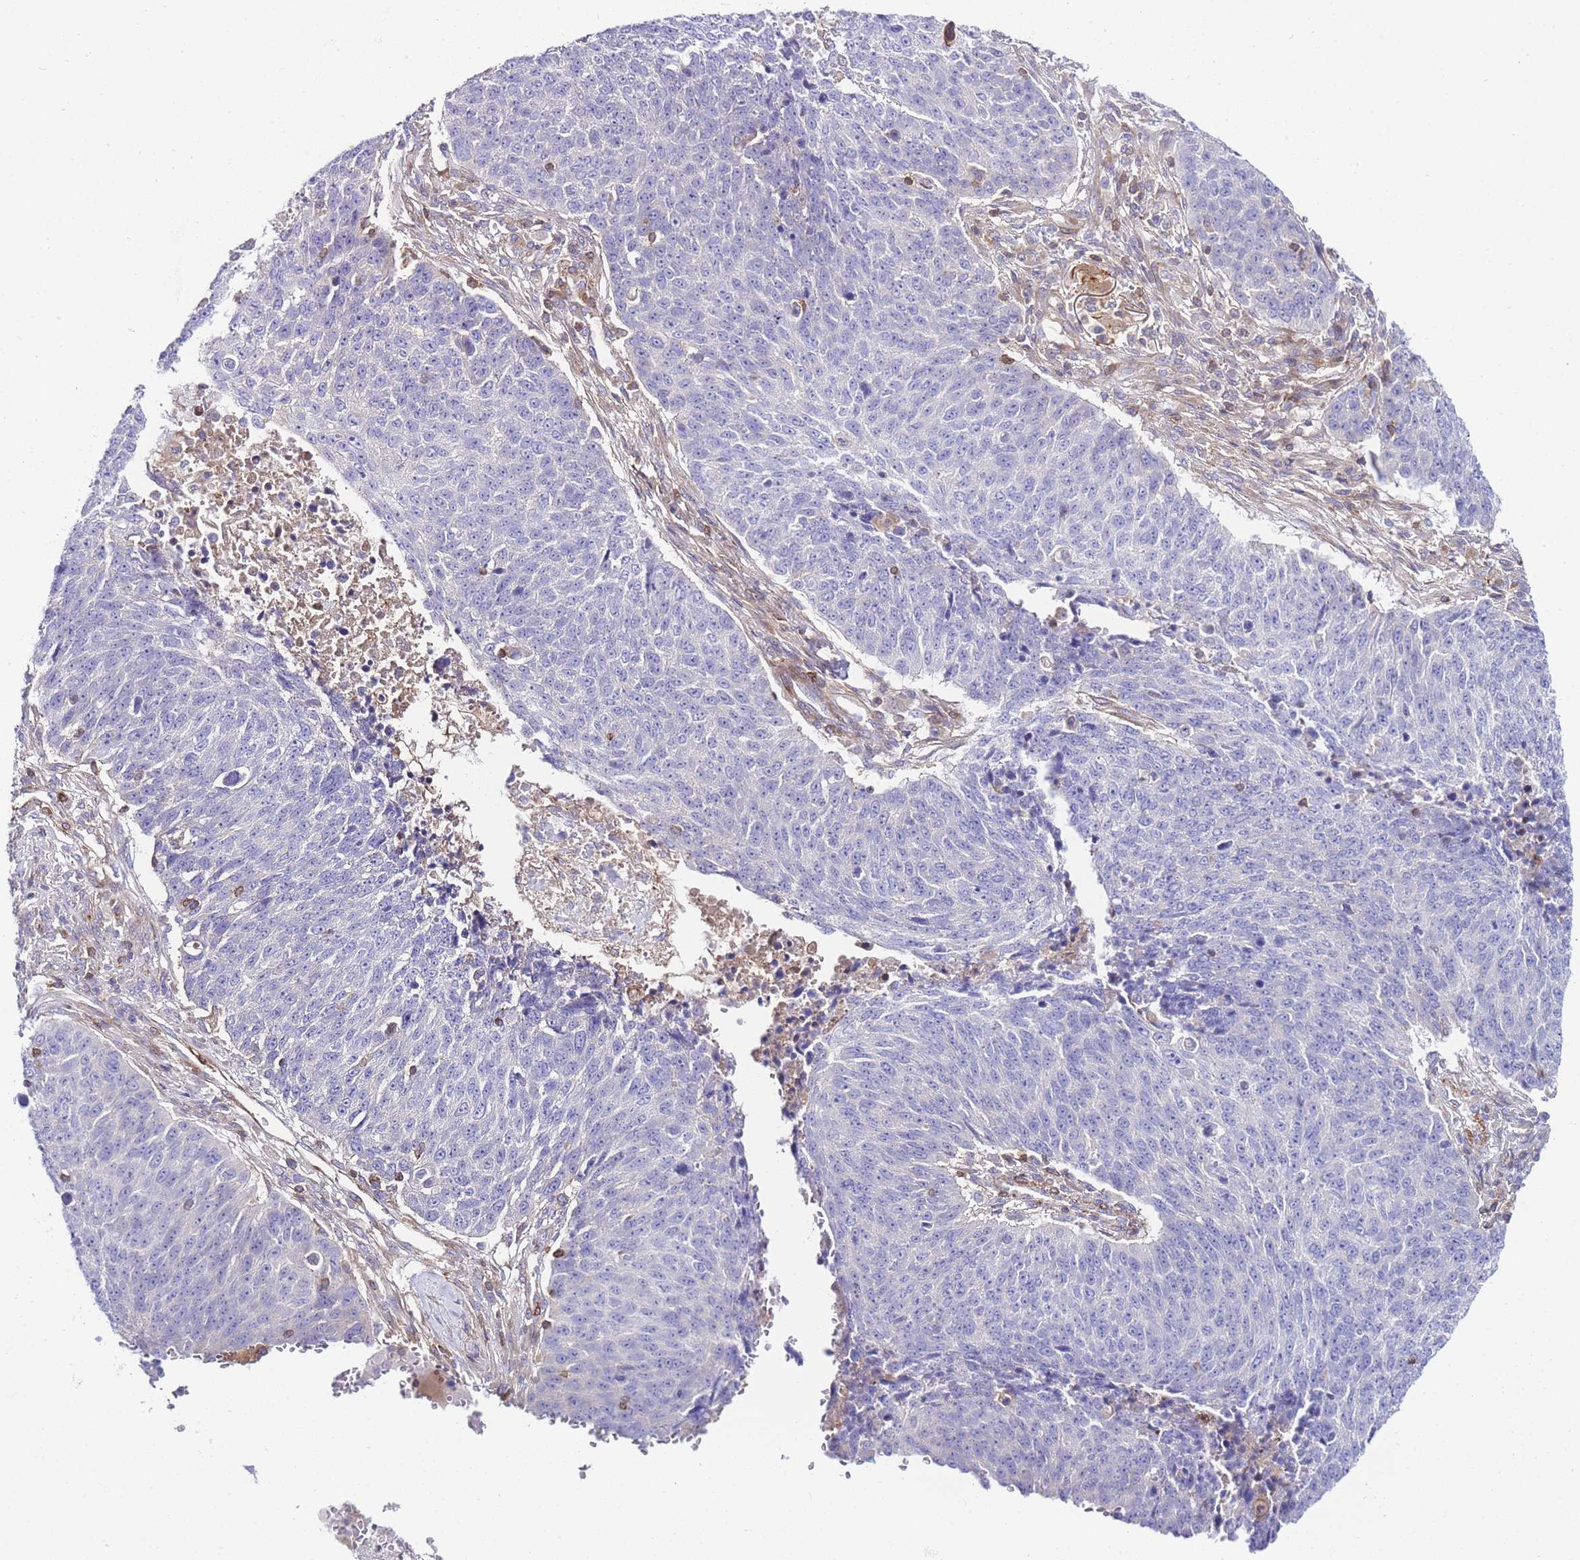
{"staining": {"intensity": "negative", "quantity": "none", "location": "none"}, "tissue": "lung cancer", "cell_type": "Tumor cells", "image_type": "cancer", "snomed": [{"axis": "morphology", "description": "Normal tissue, NOS"}, {"axis": "morphology", "description": "Squamous cell carcinoma, NOS"}, {"axis": "topography", "description": "Lymph node"}, {"axis": "topography", "description": "Lung"}], "caption": "Immunohistochemistry micrograph of human squamous cell carcinoma (lung) stained for a protein (brown), which displays no staining in tumor cells.", "gene": "FBN3", "patient": {"sex": "male", "age": 66}}